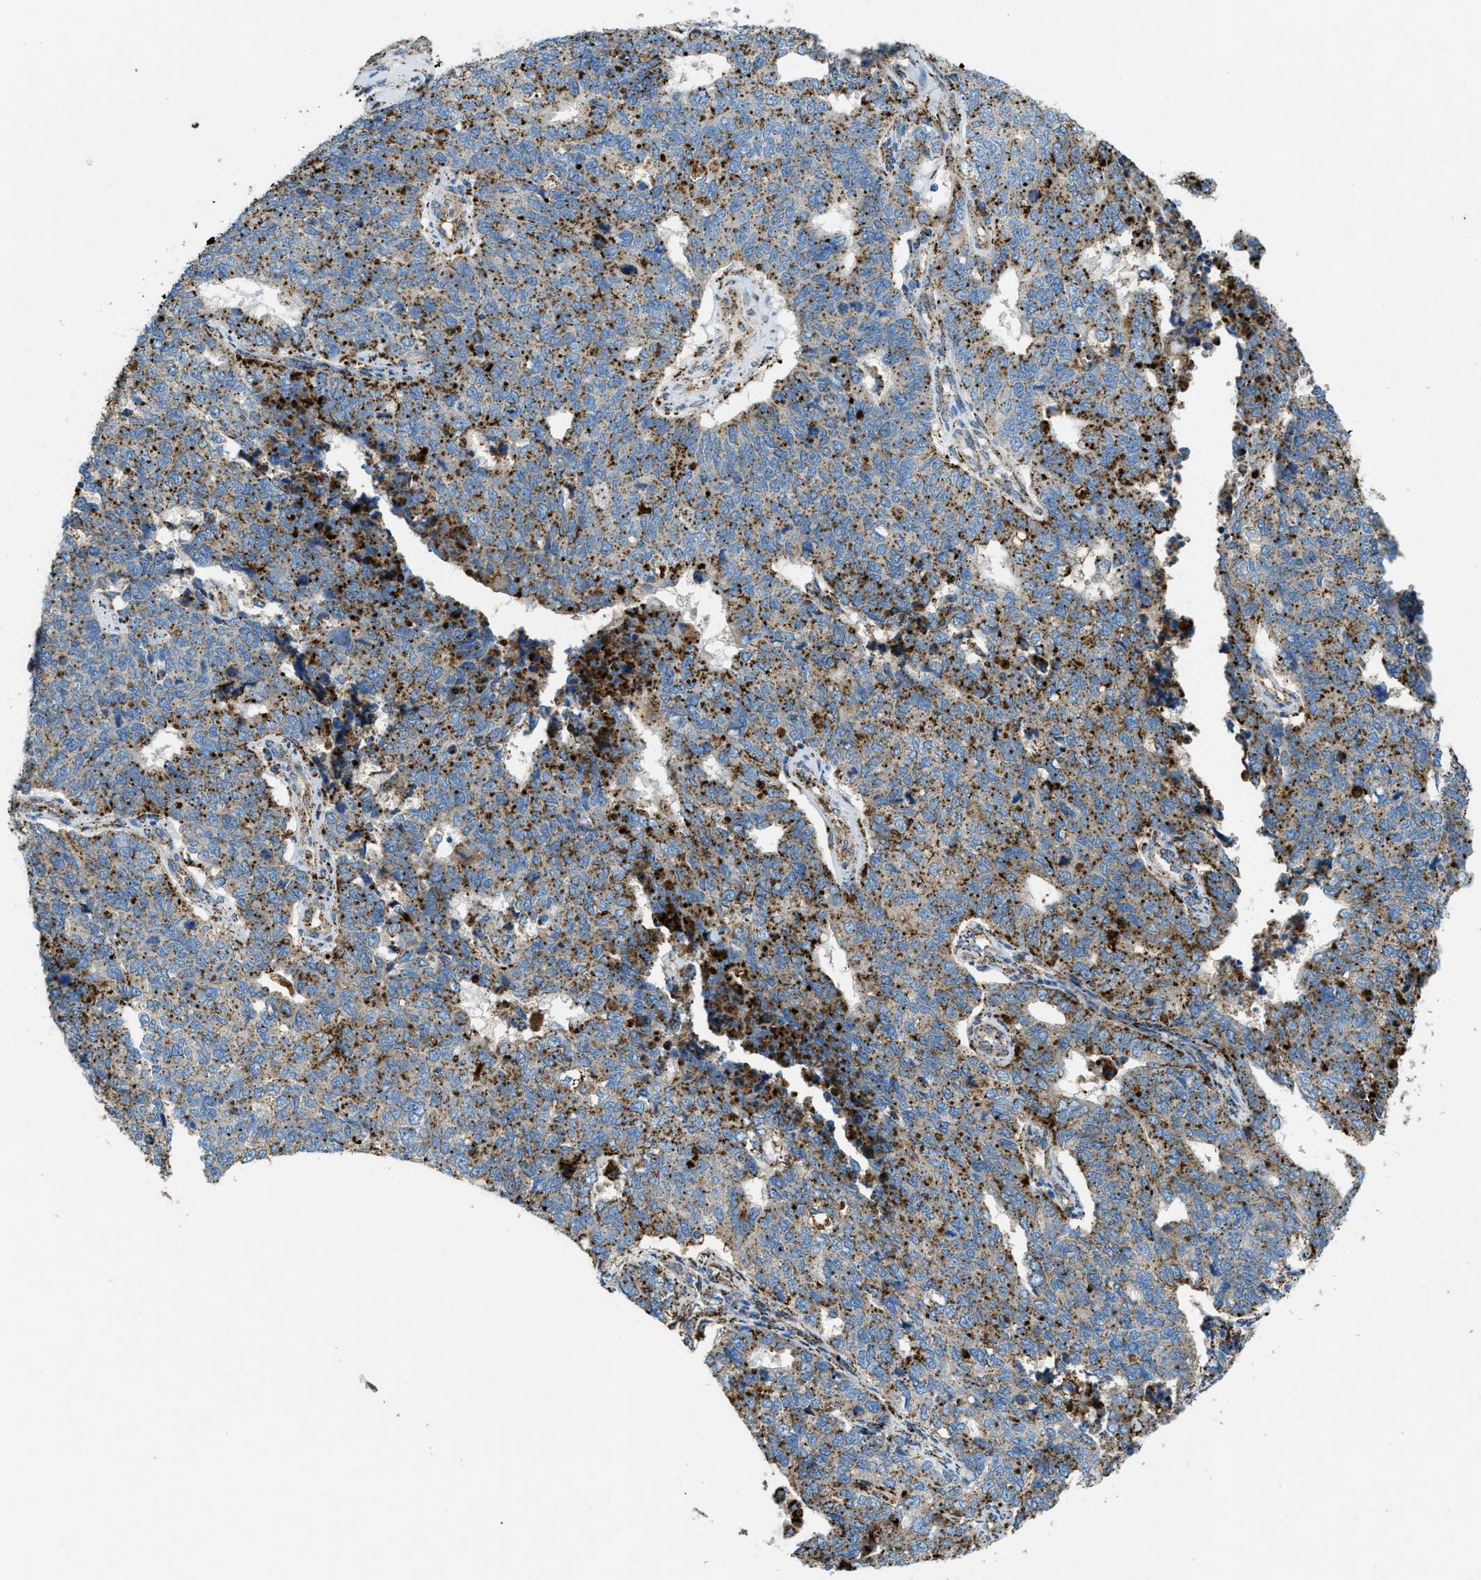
{"staining": {"intensity": "moderate", "quantity": ">75%", "location": "cytoplasmic/membranous"}, "tissue": "cervical cancer", "cell_type": "Tumor cells", "image_type": "cancer", "snomed": [{"axis": "morphology", "description": "Squamous cell carcinoma, NOS"}, {"axis": "topography", "description": "Cervix"}], "caption": "Immunohistochemistry photomicrograph of neoplastic tissue: human squamous cell carcinoma (cervical) stained using immunohistochemistry exhibits medium levels of moderate protein expression localized specifically in the cytoplasmic/membranous of tumor cells, appearing as a cytoplasmic/membranous brown color.", "gene": "SCARB2", "patient": {"sex": "female", "age": 63}}